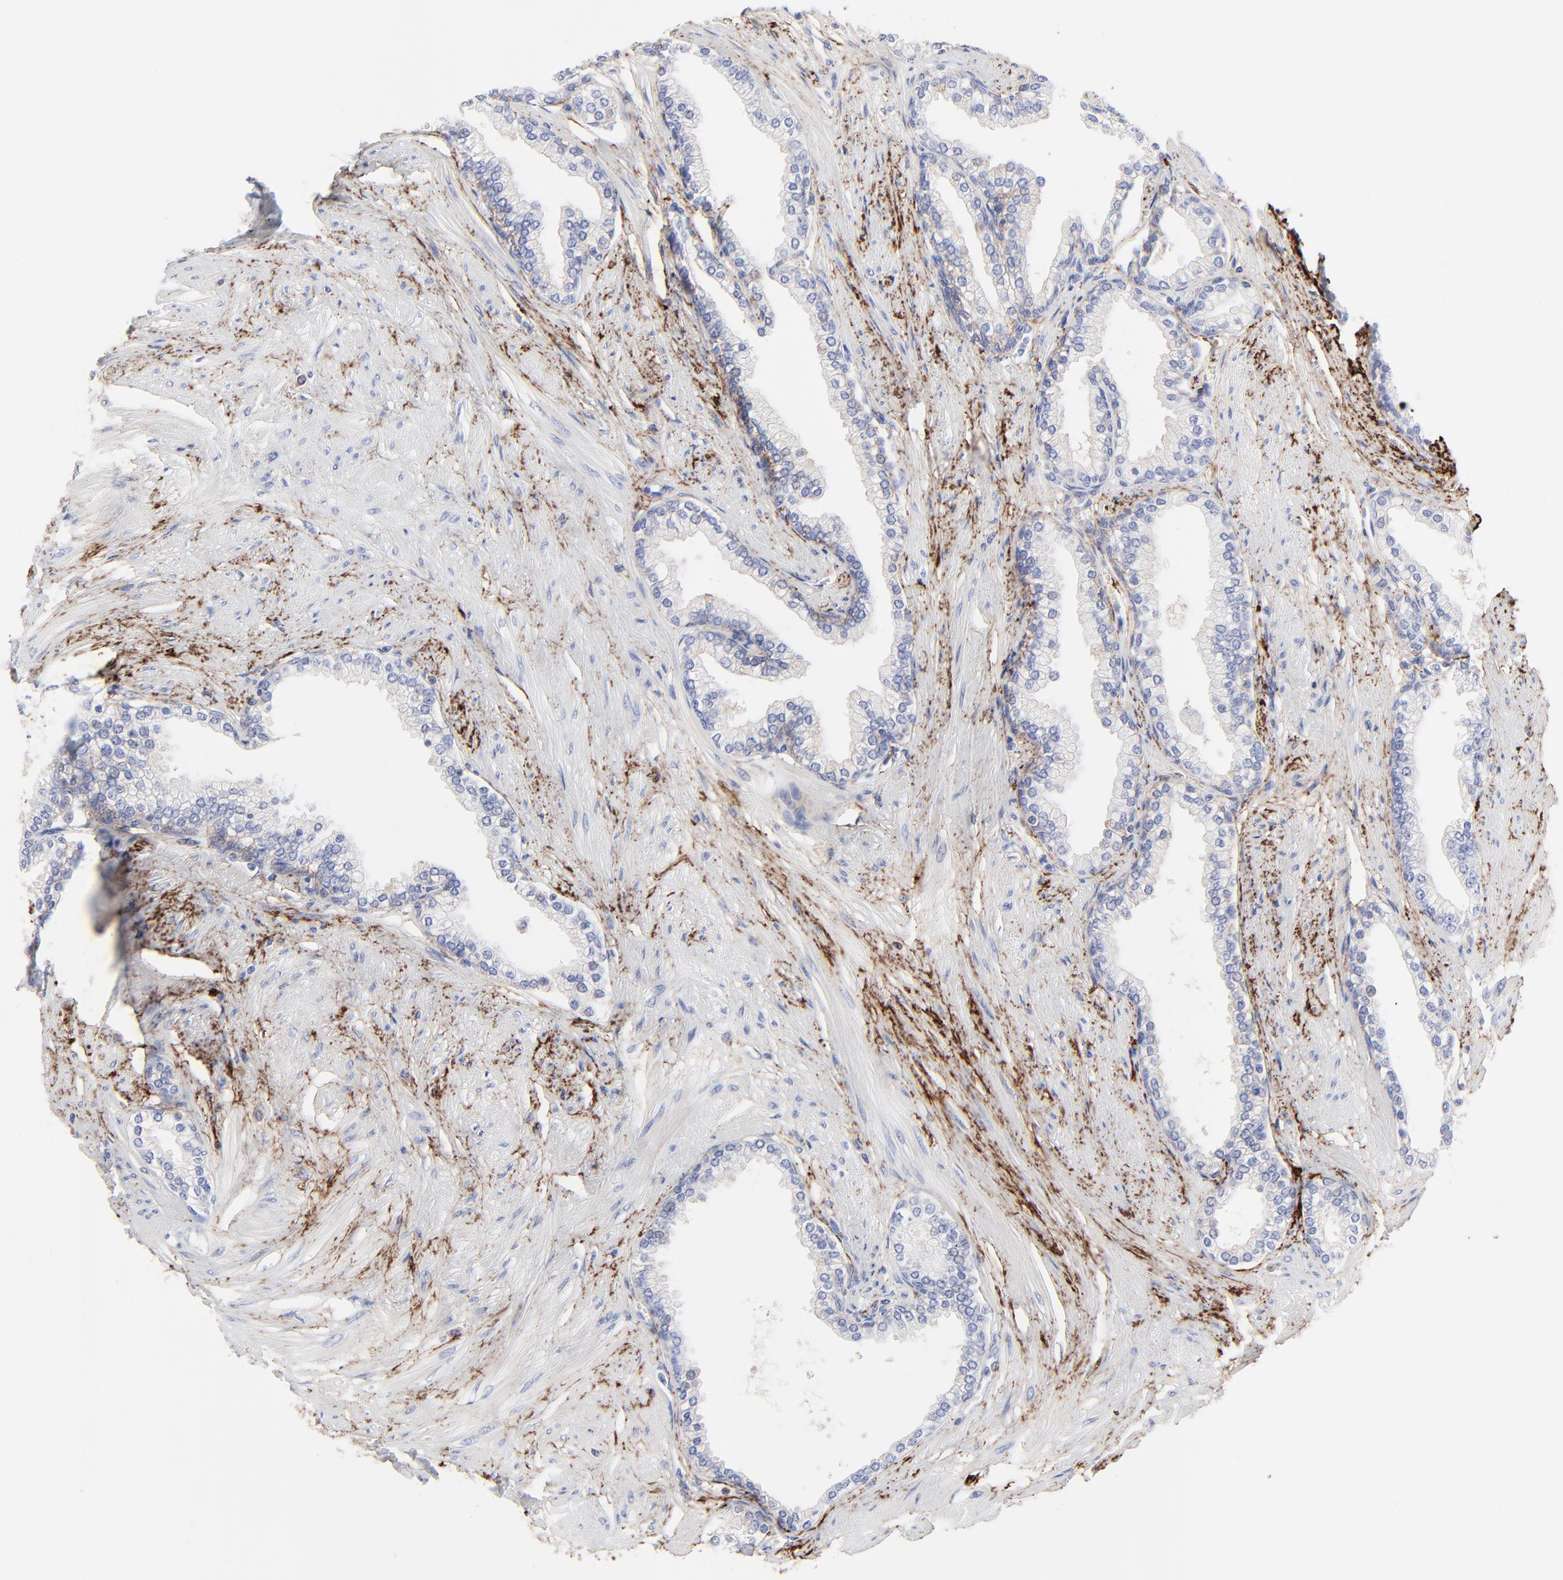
{"staining": {"intensity": "negative", "quantity": "none", "location": "none"}, "tissue": "prostate", "cell_type": "Glandular cells", "image_type": "normal", "snomed": [{"axis": "morphology", "description": "Normal tissue, NOS"}, {"axis": "topography", "description": "Prostate"}], "caption": "Immunohistochemistry micrograph of unremarkable human prostate stained for a protein (brown), which shows no expression in glandular cells.", "gene": "FBLN2", "patient": {"sex": "male", "age": 64}}